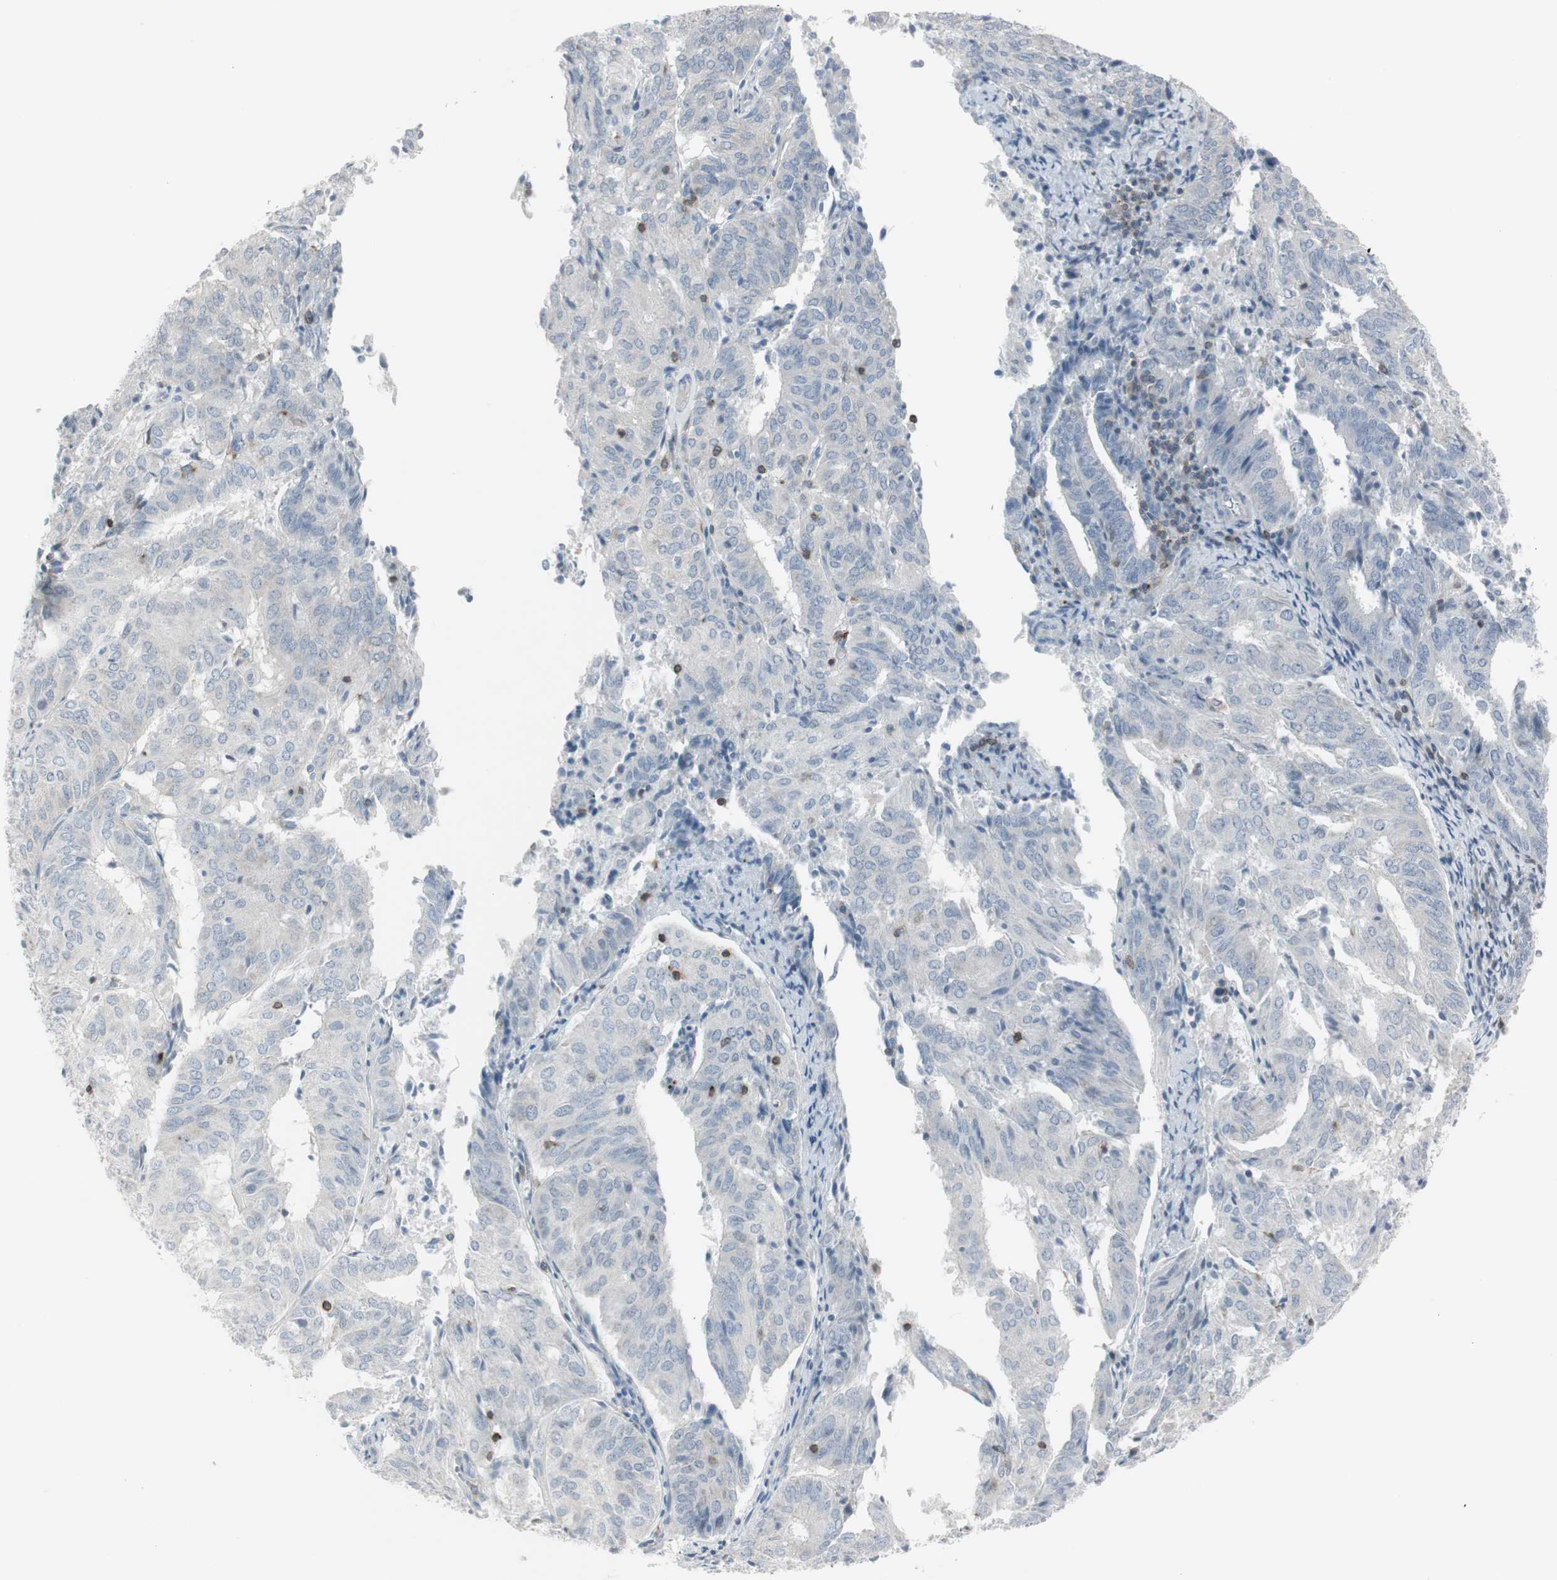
{"staining": {"intensity": "negative", "quantity": "none", "location": "none"}, "tissue": "endometrial cancer", "cell_type": "Tumor cells", "image_type": "cancer", "snomed": [{"axis": "morphology", "description": "Adenocarcinoma, NOS"}, {"axis": "topography", "description": "Uterus"}], "caption": "Adenocarcinoma (endometrial) was stained to show a protein in brown. There is no significant staining in tumor cells.", "gene": "MAP4K4", "patient": {"sex": "female", "age": 60}}